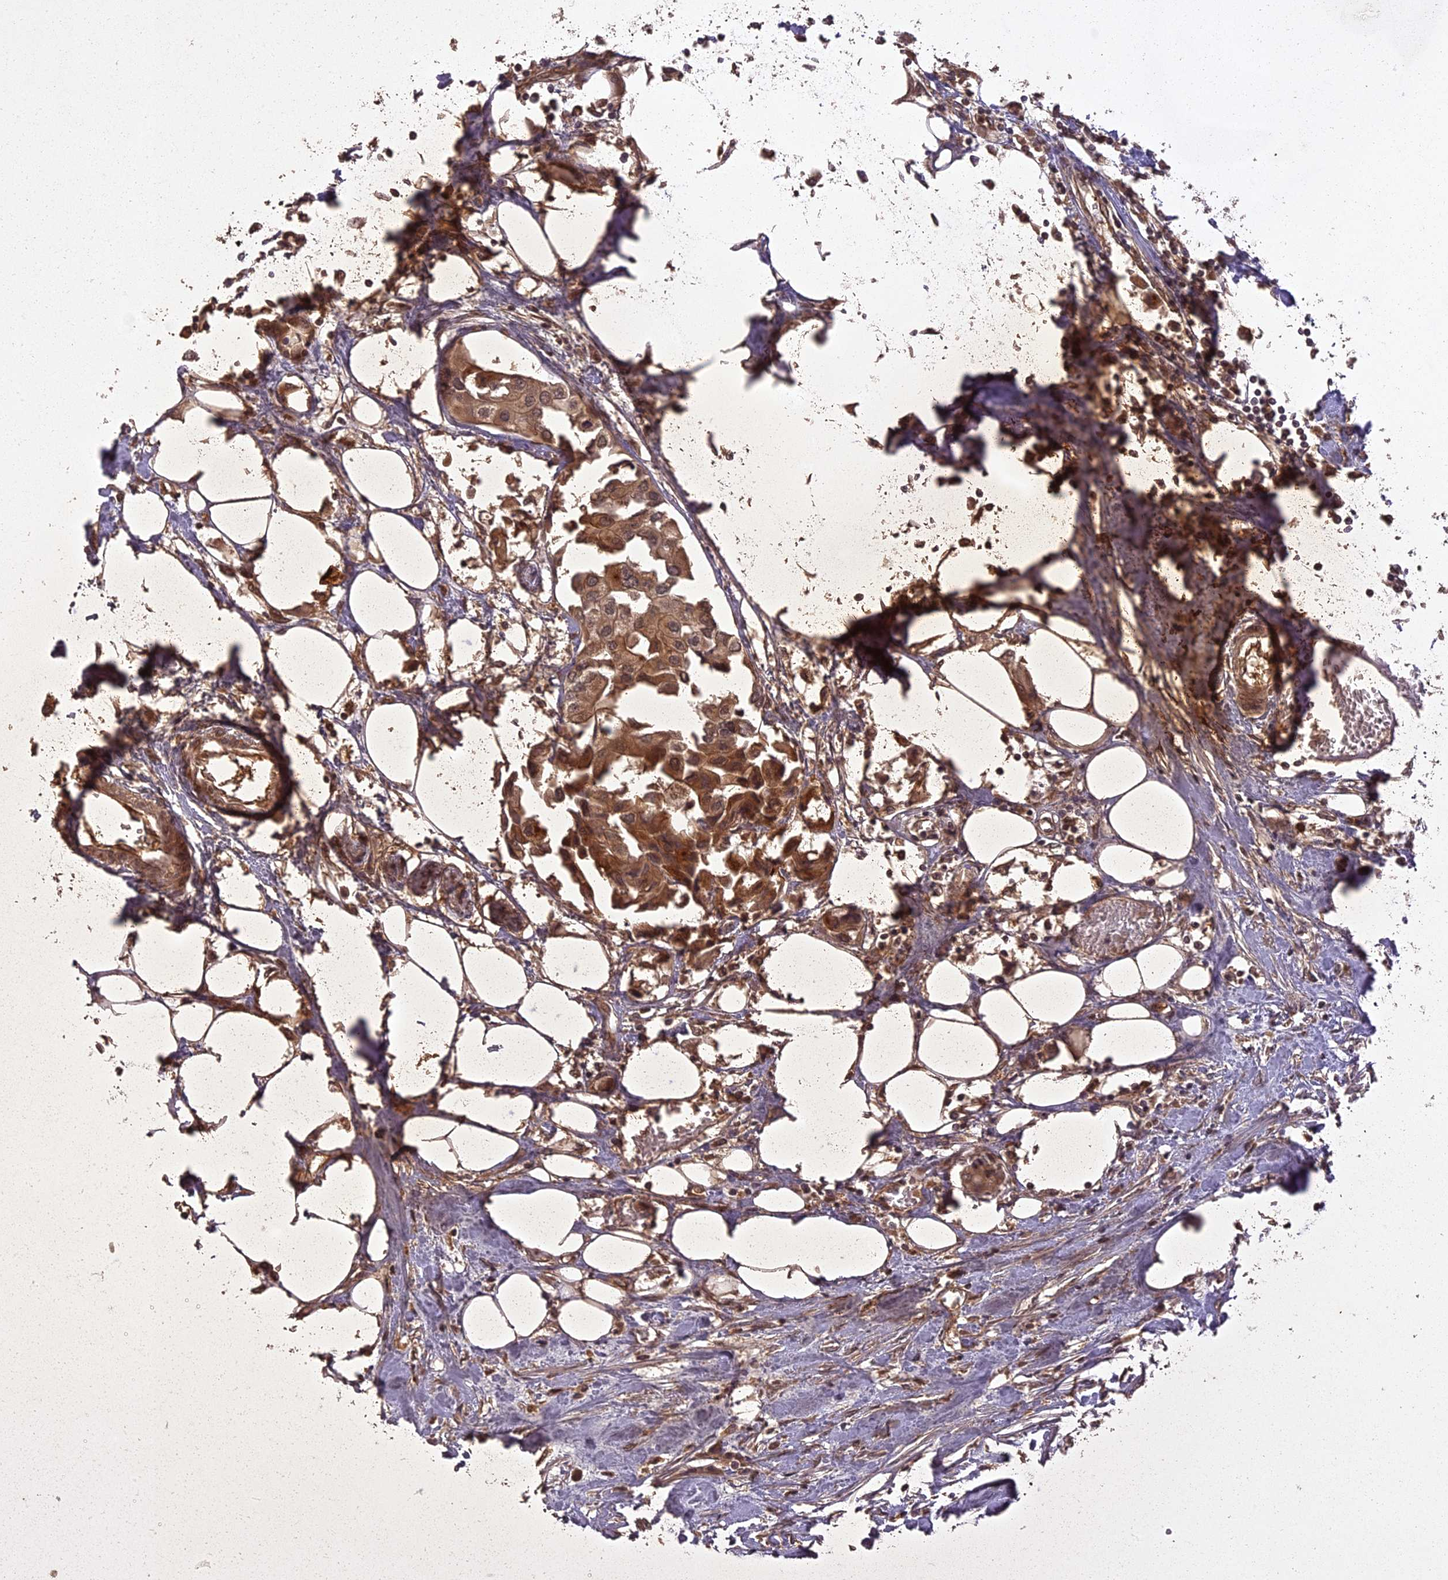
{"staining": {"intensity": "moderate", "quantity": ">75%", "location": "cytoplasmic/membranous"}, "tissue": "urothelial cancer", "cell_type": "Tumor cells", "image_type": "cancer", "snomed": [{"axis": "morphology", "description": "Urothelial carcinoma, High grade"}, {"axis": "topography", "description": "Urinary bladder"}], "caption": "This is an image of immunohistochemistry (IHC) staining of urothelial cancer, which shows moderate staining in the cytoplasmic/membranous of tumor cells.", "gene": "LIN37", "patient": {"sex": "male", "age": 64}}